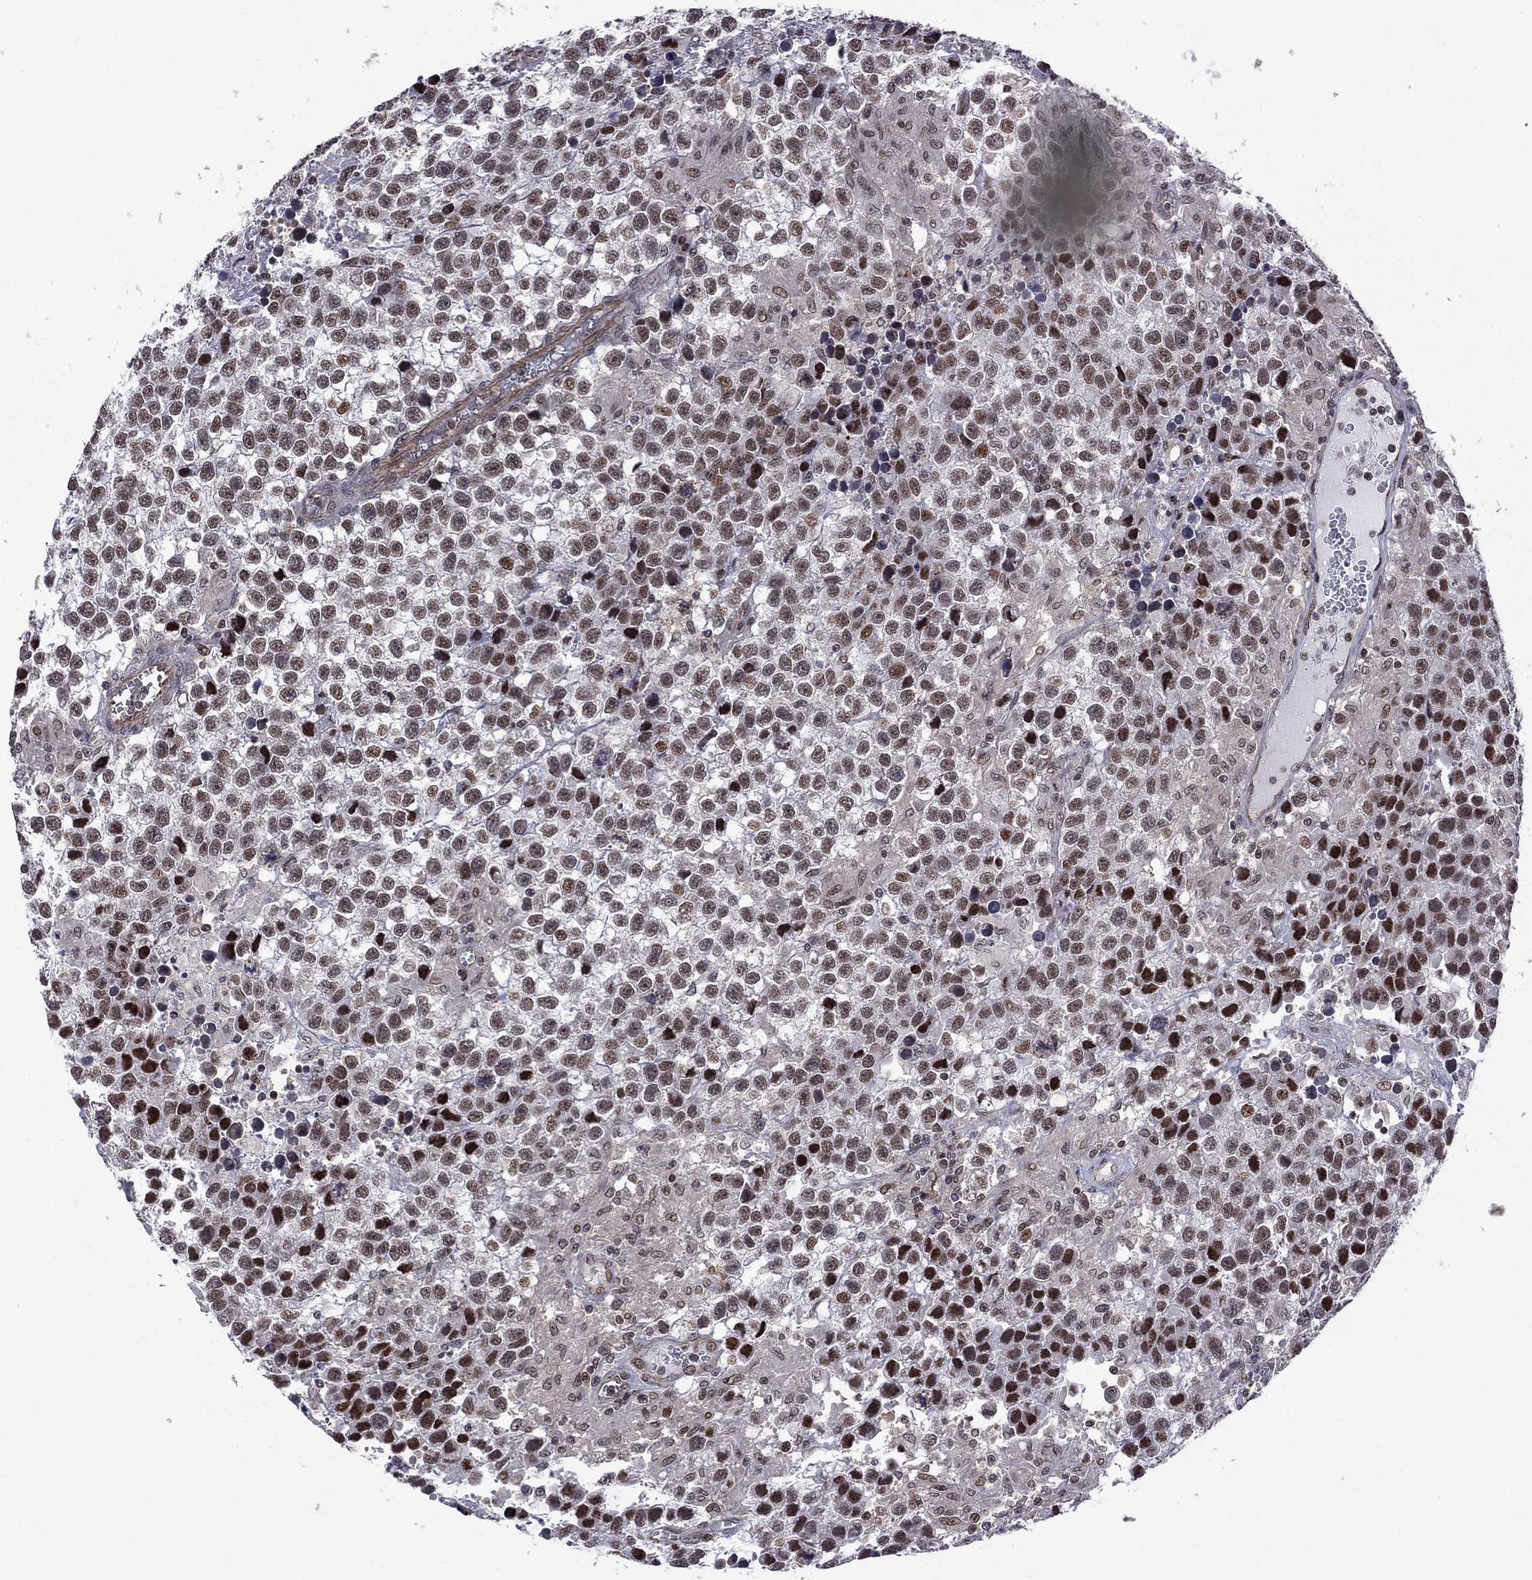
{"staining": {"intensity": "strong", "quantity": "25%-75%", "location": "nuclear"}, "tissue": "testis cancer", "cell_type": "Tumor cells", "image_type": "cancer", "snomed": [{"axis": "morphology", "description": "Seminoma, NOS"}, {"axis": "topography", "description": "Testis"}], "caption": "A high-resolution histopathology image shows immunohistochemistry (IHC) staining of testis cancer (seminoma), which reveals strong nuclear staining in approximately 25%-75% of tumor cells. The staining was performed using DAB (3,3'-diaminobenzidine) to visualize the protein expression in brown, while the nuclei were stained in blue with hematoxylin (Magnification: 20x).", "gene": "BRF1", "patient": {"sex": "male", "age": 43}}